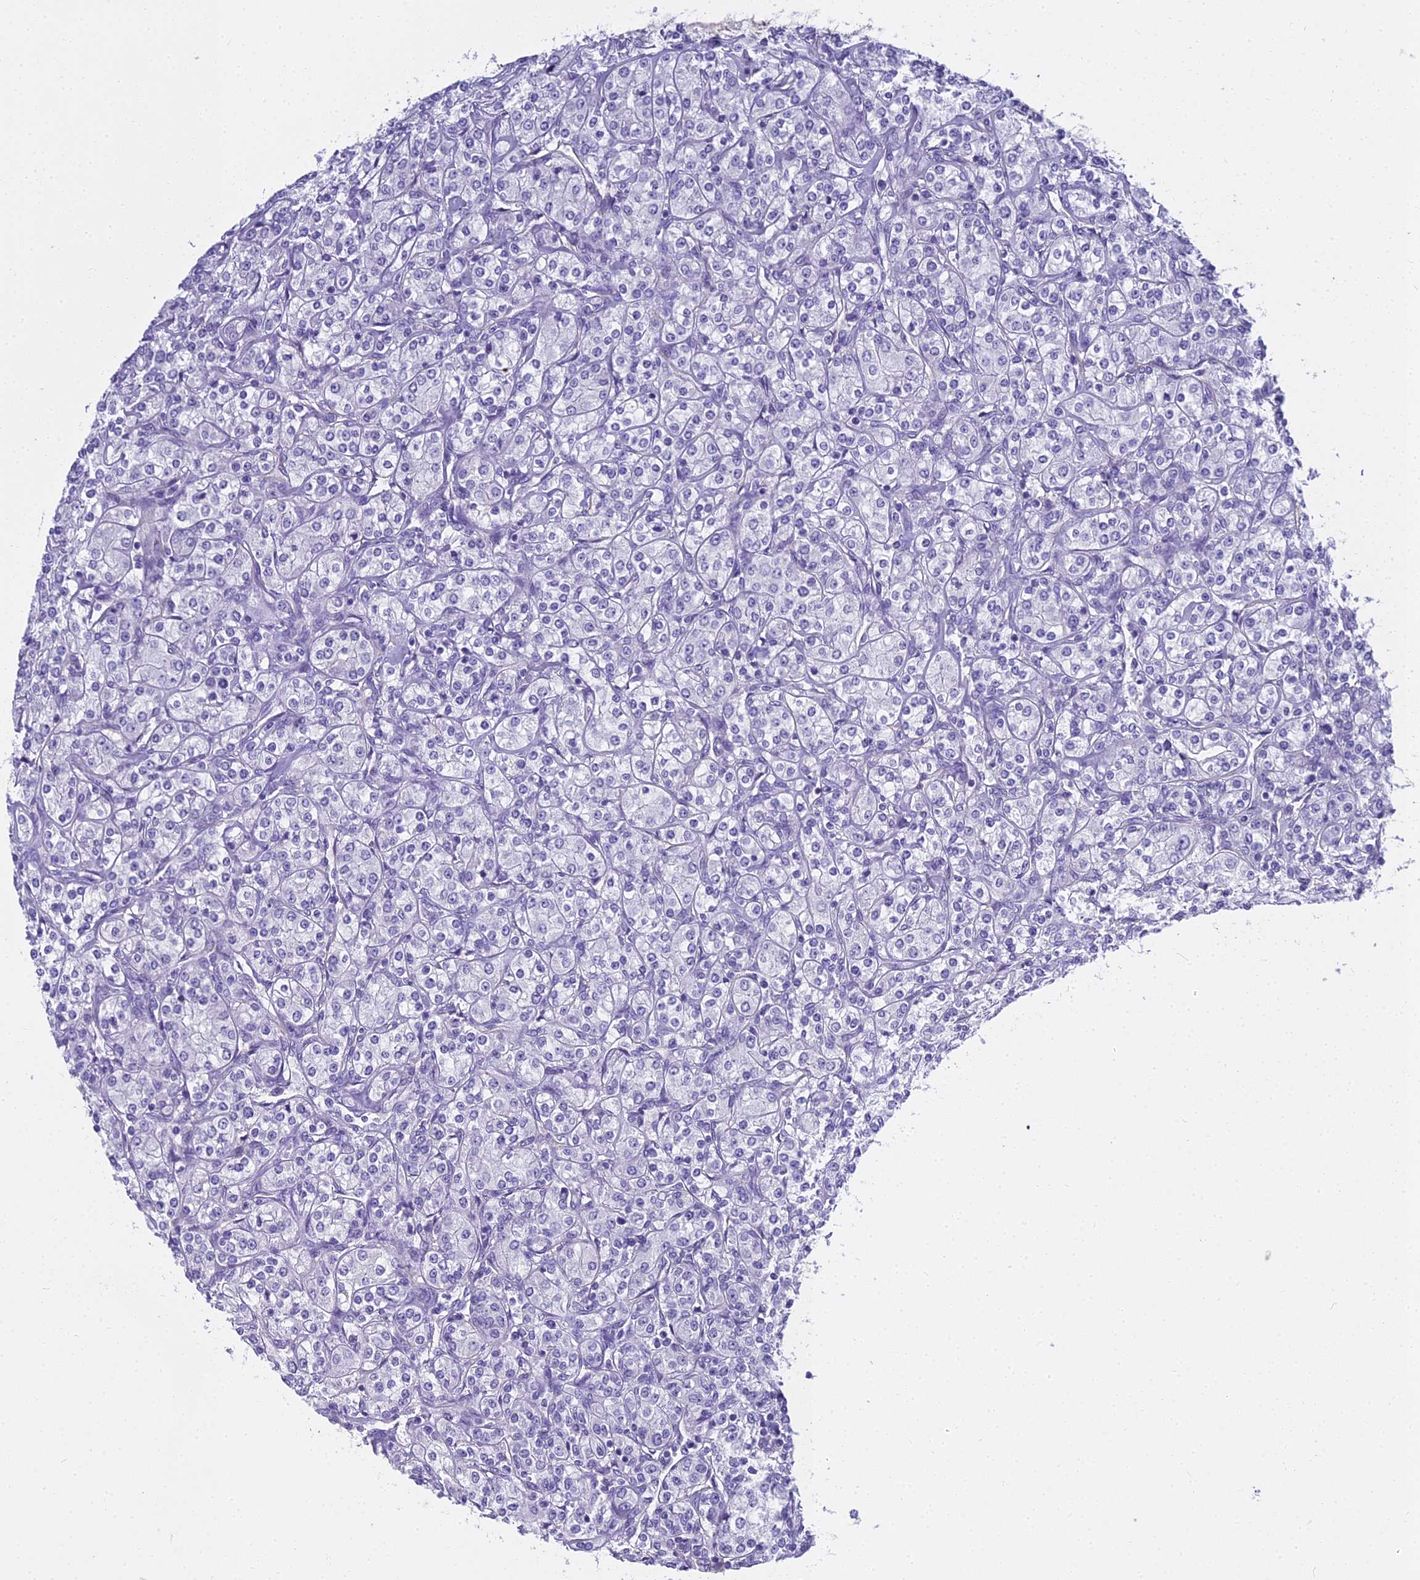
{"staining": {"intensity": "negative", "quantity": "none", "location": "none"}, "tissue": "renal cancer", "cell_type": "Tumor cells", "image_type": "cancer", "snomed": [{"axis": "morphology", "description": "Adenocarcinoma, NOS"}, {"axis": "topography", "description": "Kidney"}], "caption": "Tumor cells show no significant protein staining in renal cancer.", "gene": "NINJ1", "patient": {"sex": "male", "age": 77}}